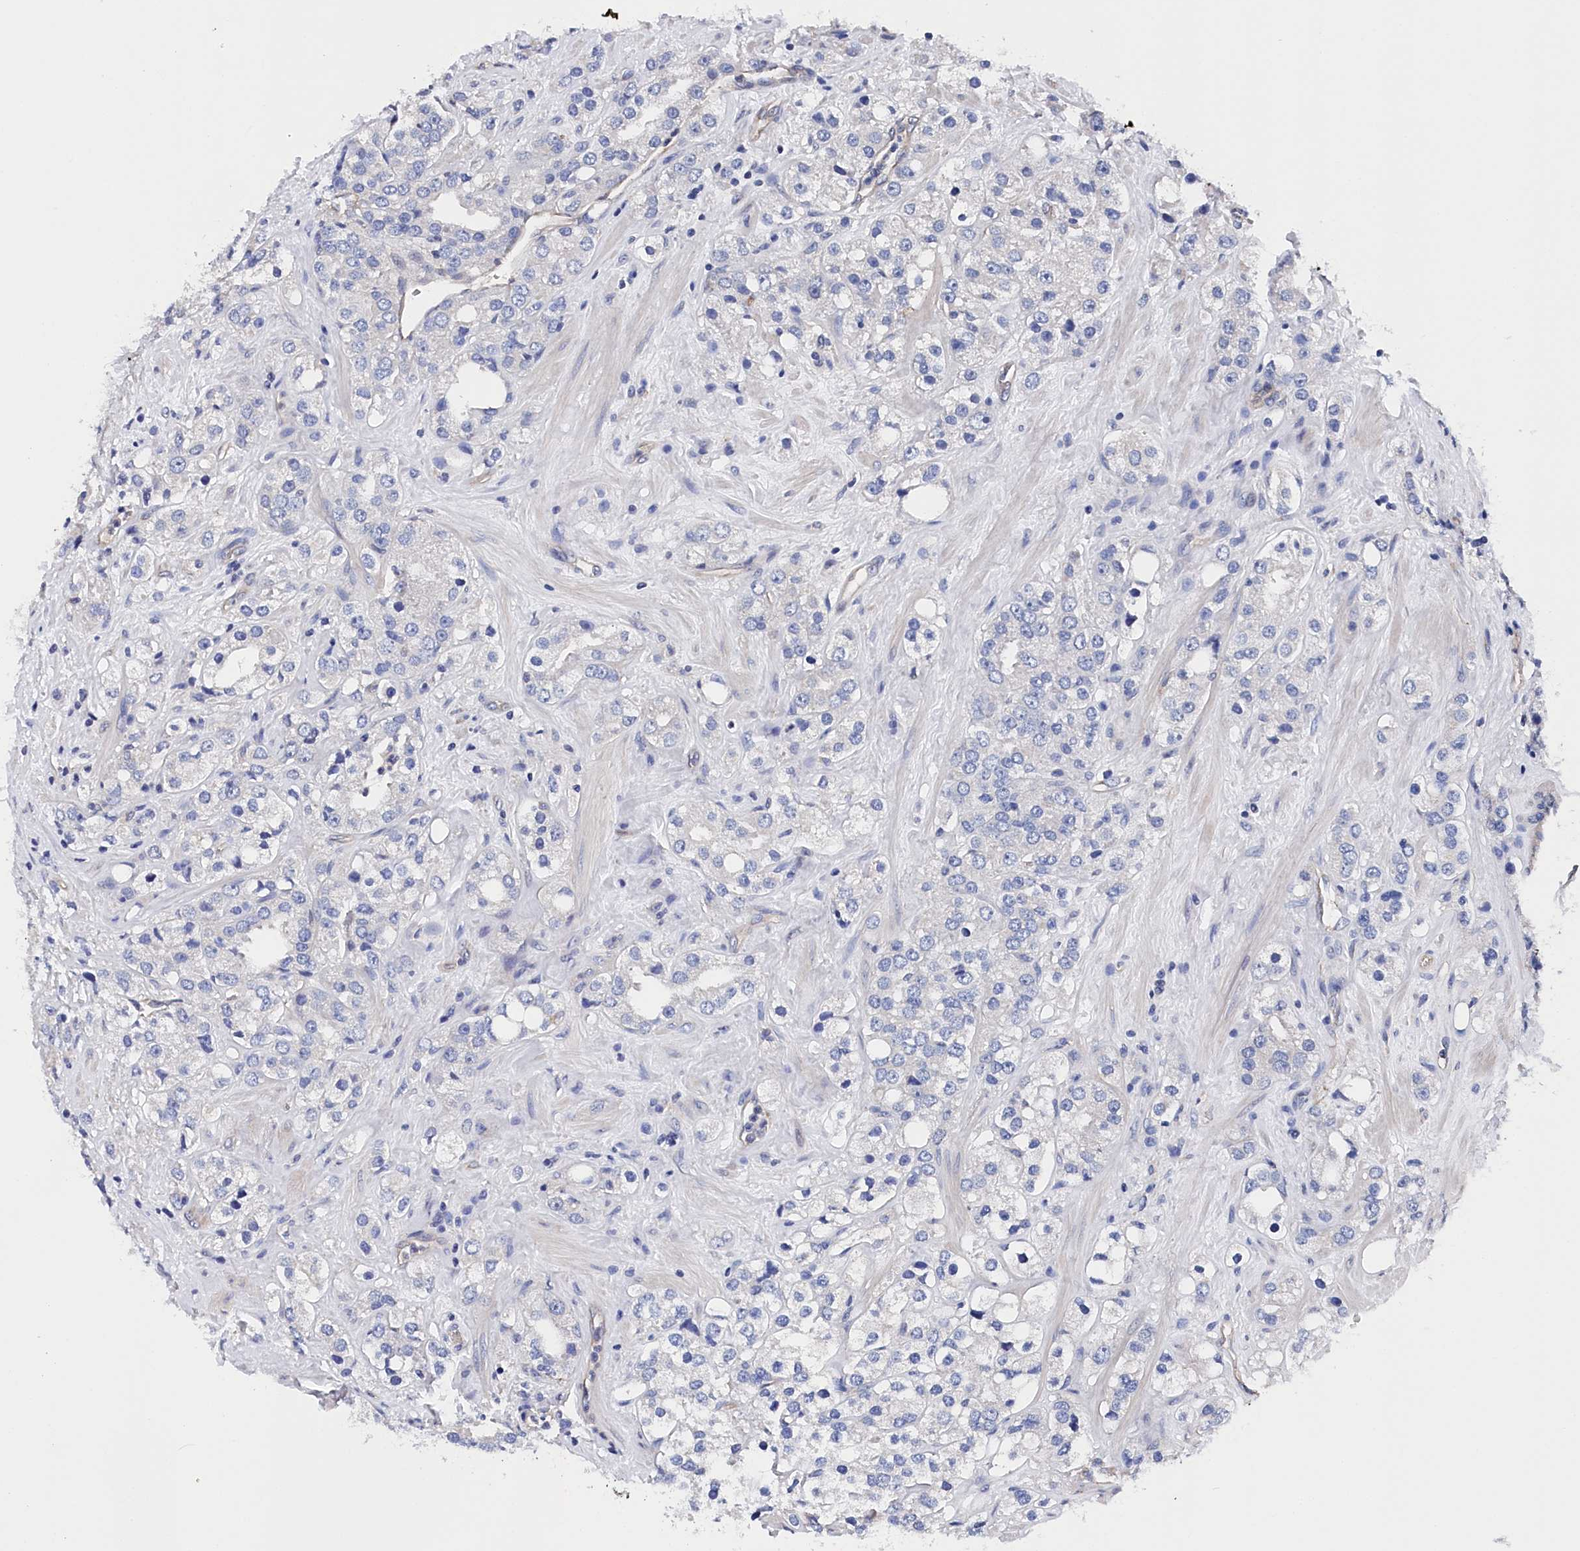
{"staining": {"intensity": "negative", "quantity": "none", "location": "none"}, "tissue": "prostate cancer", "cell_type": "Tumor cells", "image_type": "cancer", "snomed": [{"axis": "morphology", "description": "Adenocarcinoma, NOS"}, {"axis": "topography", "description": "Prostate"}], "caption": "An immunohistochemistry (IHC) micrograph of adenocarcinoma (prostate) is shown. There is no staining in tumor cells of adenocarcinoma (prostate).", "gene": "BHMT", "patient": {"sex": "male", "age": 79}}